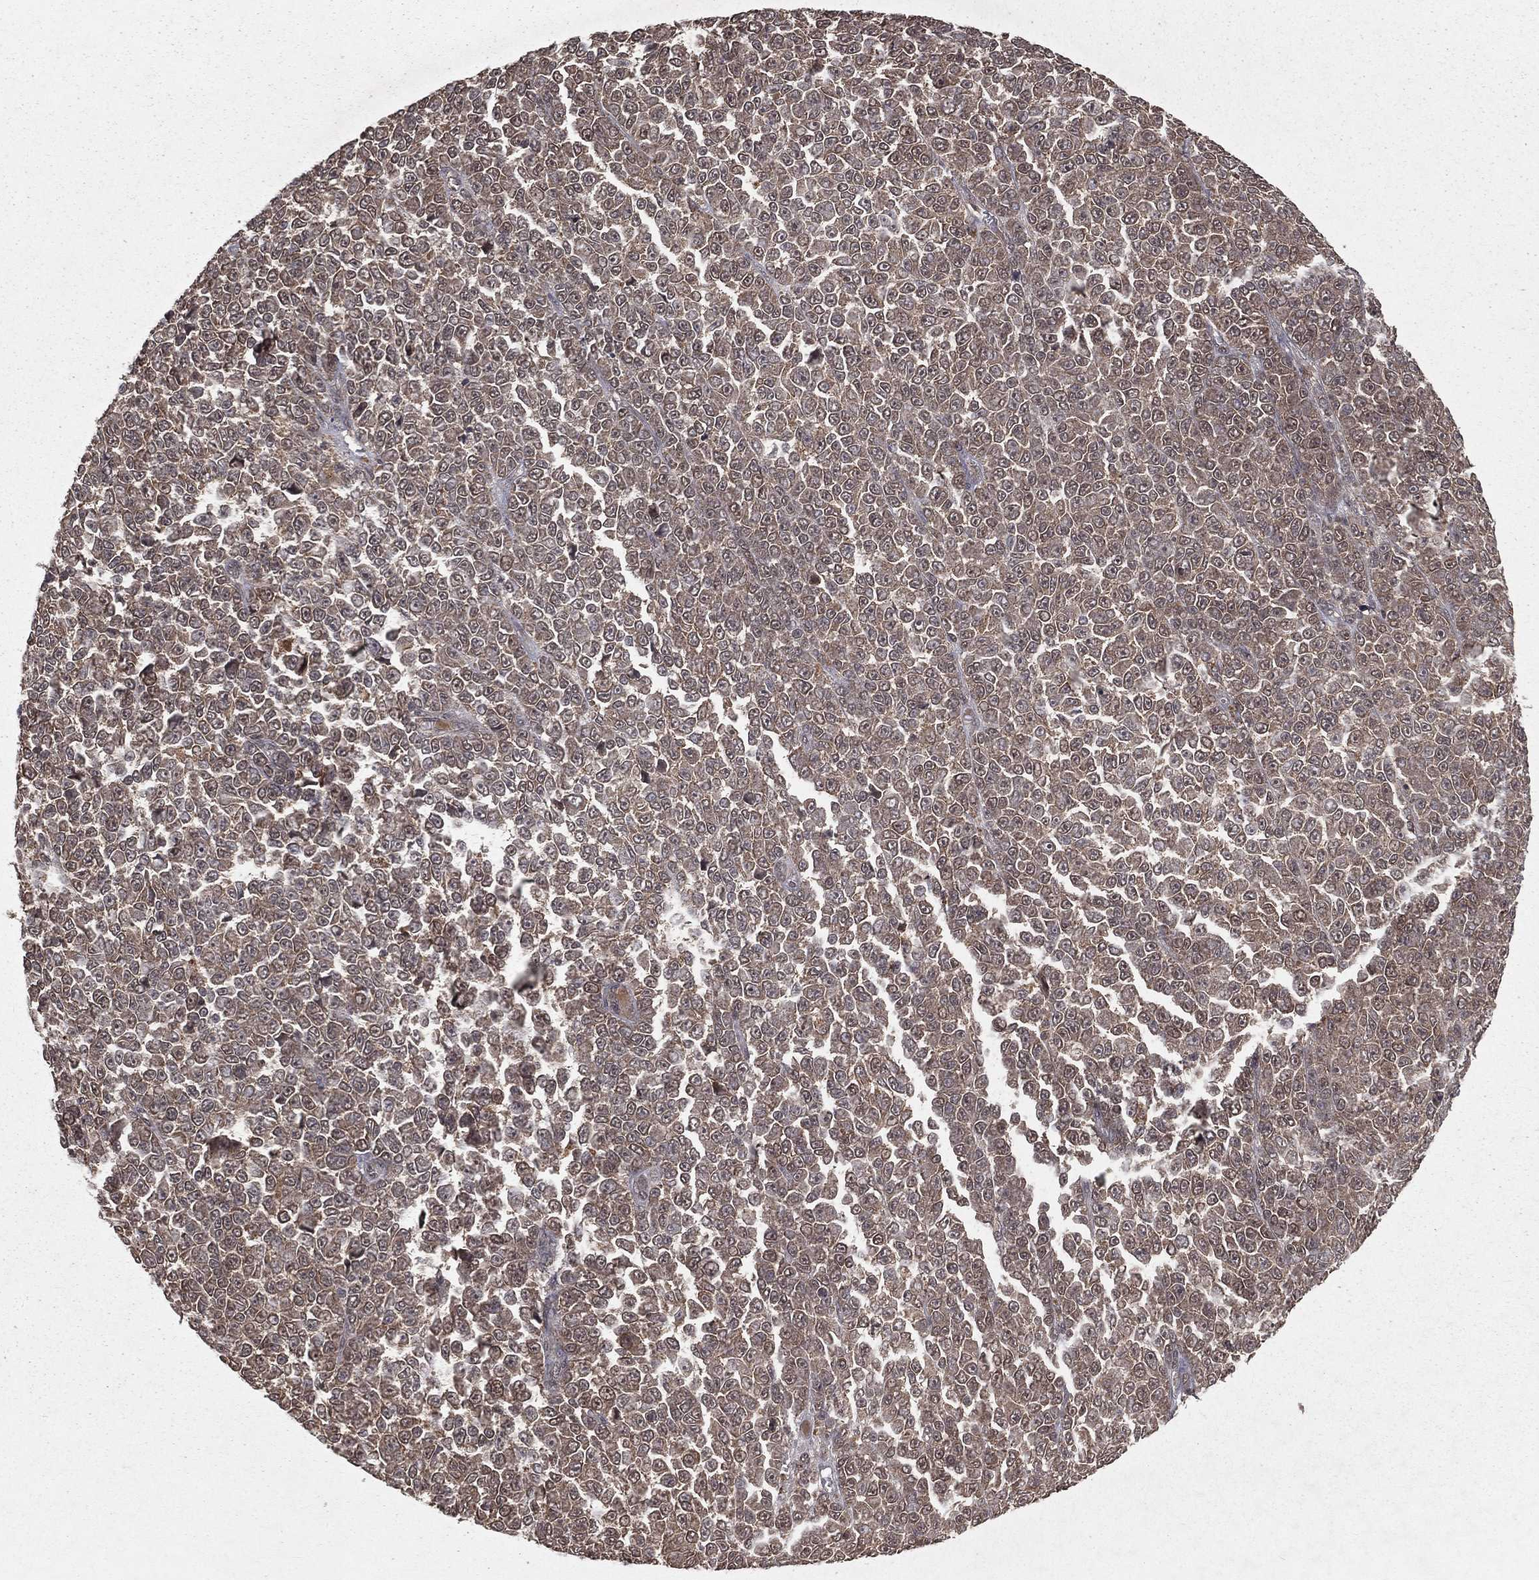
{"staining": {"intensity": "weak", "quantity": "25%-75%", "location": "cytoplasmic/membranous"}, "tissue": "melanoma", "cell_type": "Tumor cells", "image_type": "cancer", "snomed": [{"axis": "morphology", "description": "Malignant melanoma, NOS"}, {"axis": "topography", "description": "Skin"}], "caption": "Immunohistochemistry (IHC) image of melanoma stained for a protein (brown), which shows low levels of weak cytoplasmic/membranous positivity in approximately 25%-75% of tumor cells.", "gene": "ZDHHC15", "patient": {"sex": "female", "age": 95}}